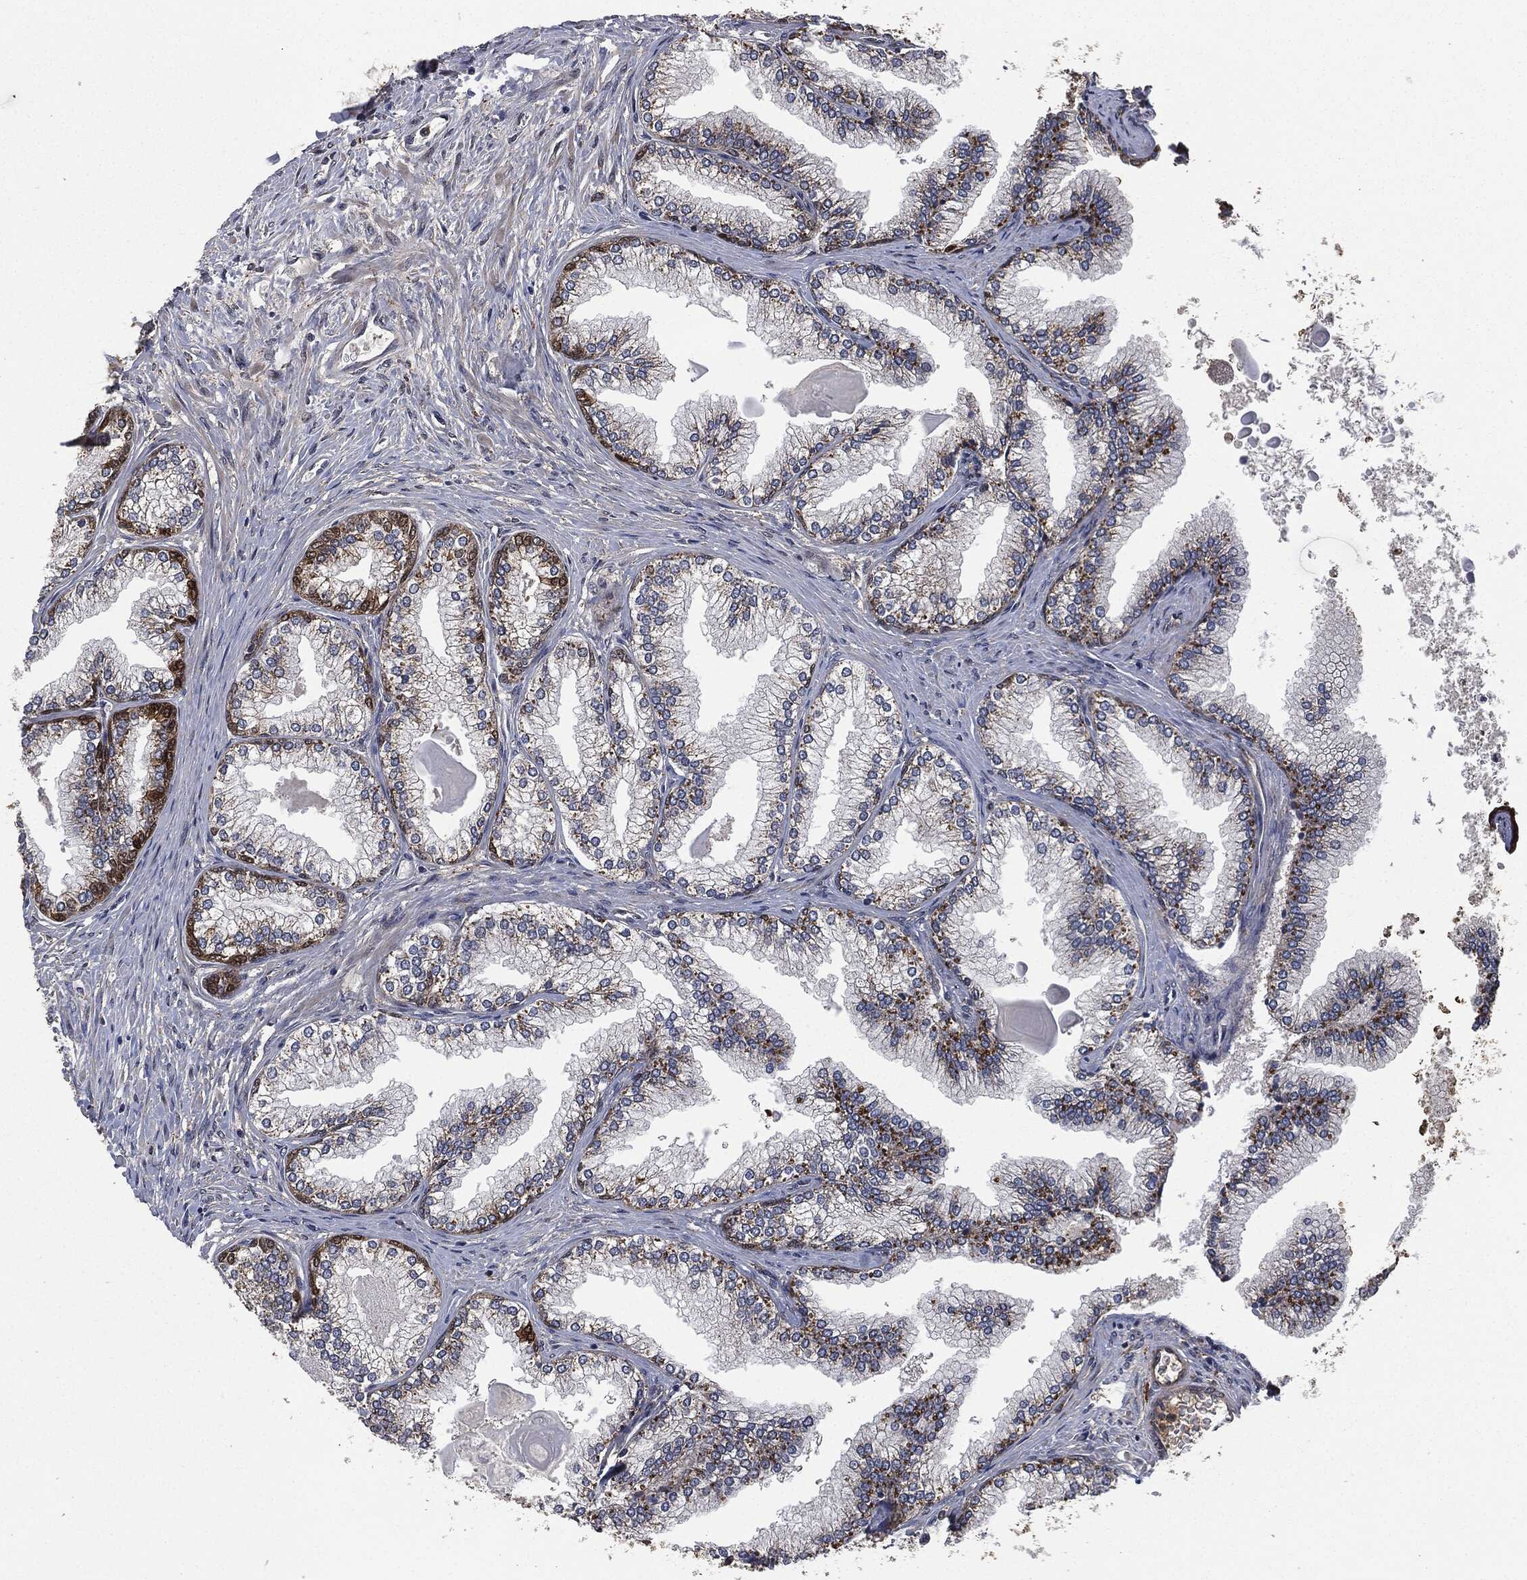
{"staining": {"intensity": "moderate", "quantity": "25%-75%", "location": "cytoplasmic/membranous"}, "tissue": "prostate", "cell_type": "Glandular cells", "image_type": "normal", "snomed": [{"axis": "morphology", "description": "Normal tissue, NOS"}, {"axis": "topography", "description": "Prostate"}], "caption": "IHC (DAB (3,3'-diaminobenzidine)) staining of benign prostate reveals moderate cytoplasmic/membranous protein expression in about 25%-75% of glandular cells. The protein is shown in brown color, while the nuclei are stained blue.", "gene": "CRABP2", "patient": {"sex": "male", "age": 72}}